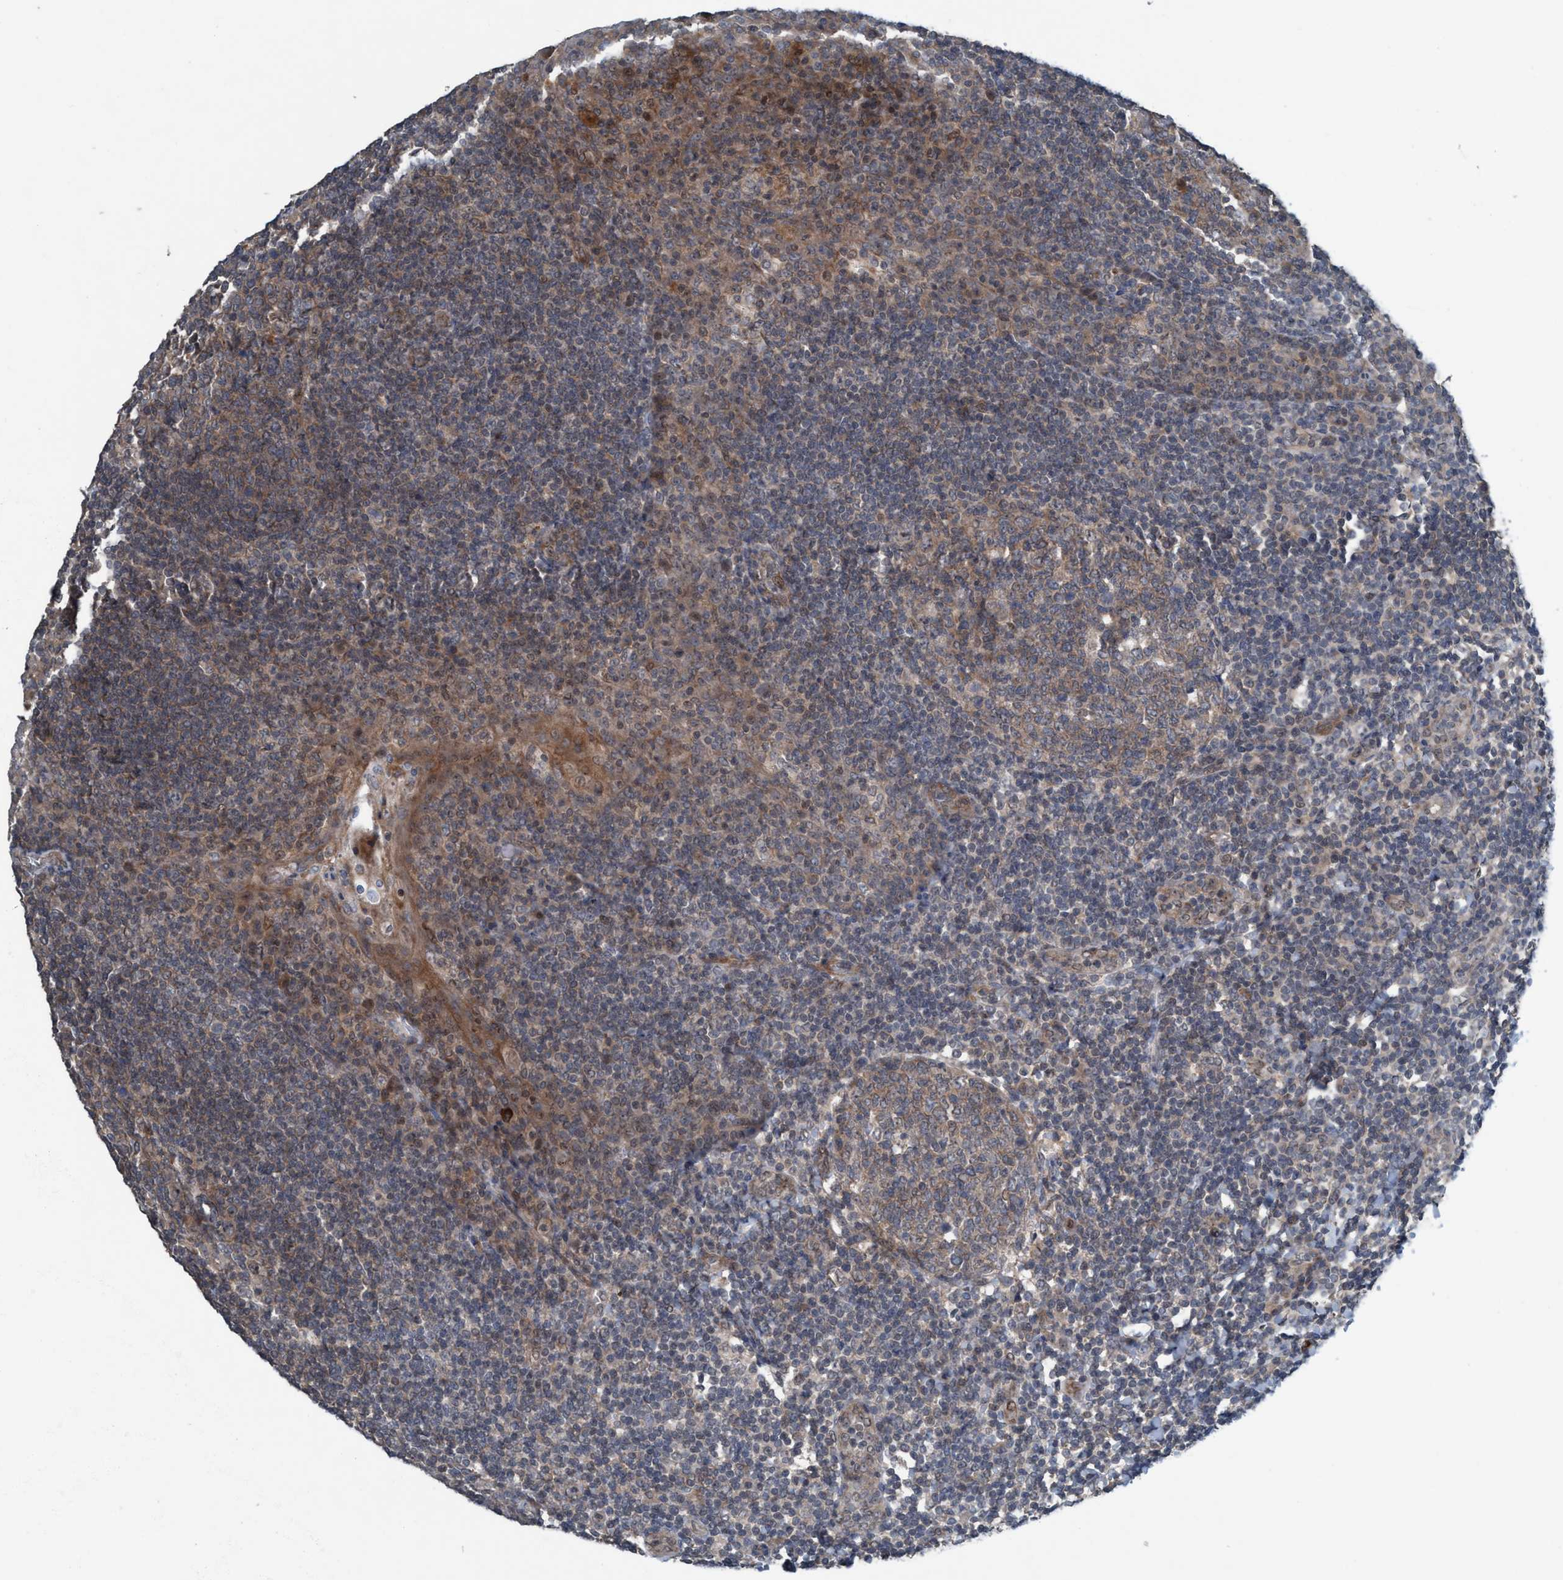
{"staining": {"intensity": "moderate", "quantity": "25%-75%", "location": "cytoplasmic/membranous"}, "tissue": "tonsil", "cell_type": "Germinal center cells", "image_type": "normal", "snomed": [{"axis": "morphology", "description": "Normal tissue, NOS"}, {"axis": "topography", "description": "Tonsil"}], "caption": "Immunohistochemistry (IHC) (DAB (3,3'-diaminobenzidine)) staining of normal tonsil reveals moderate cytoplasmic/membranous protein positivity in about 25%-75% of germinal center cells.", "gene": "NISCH", "patient": {"sex": "male", "age": 31}}